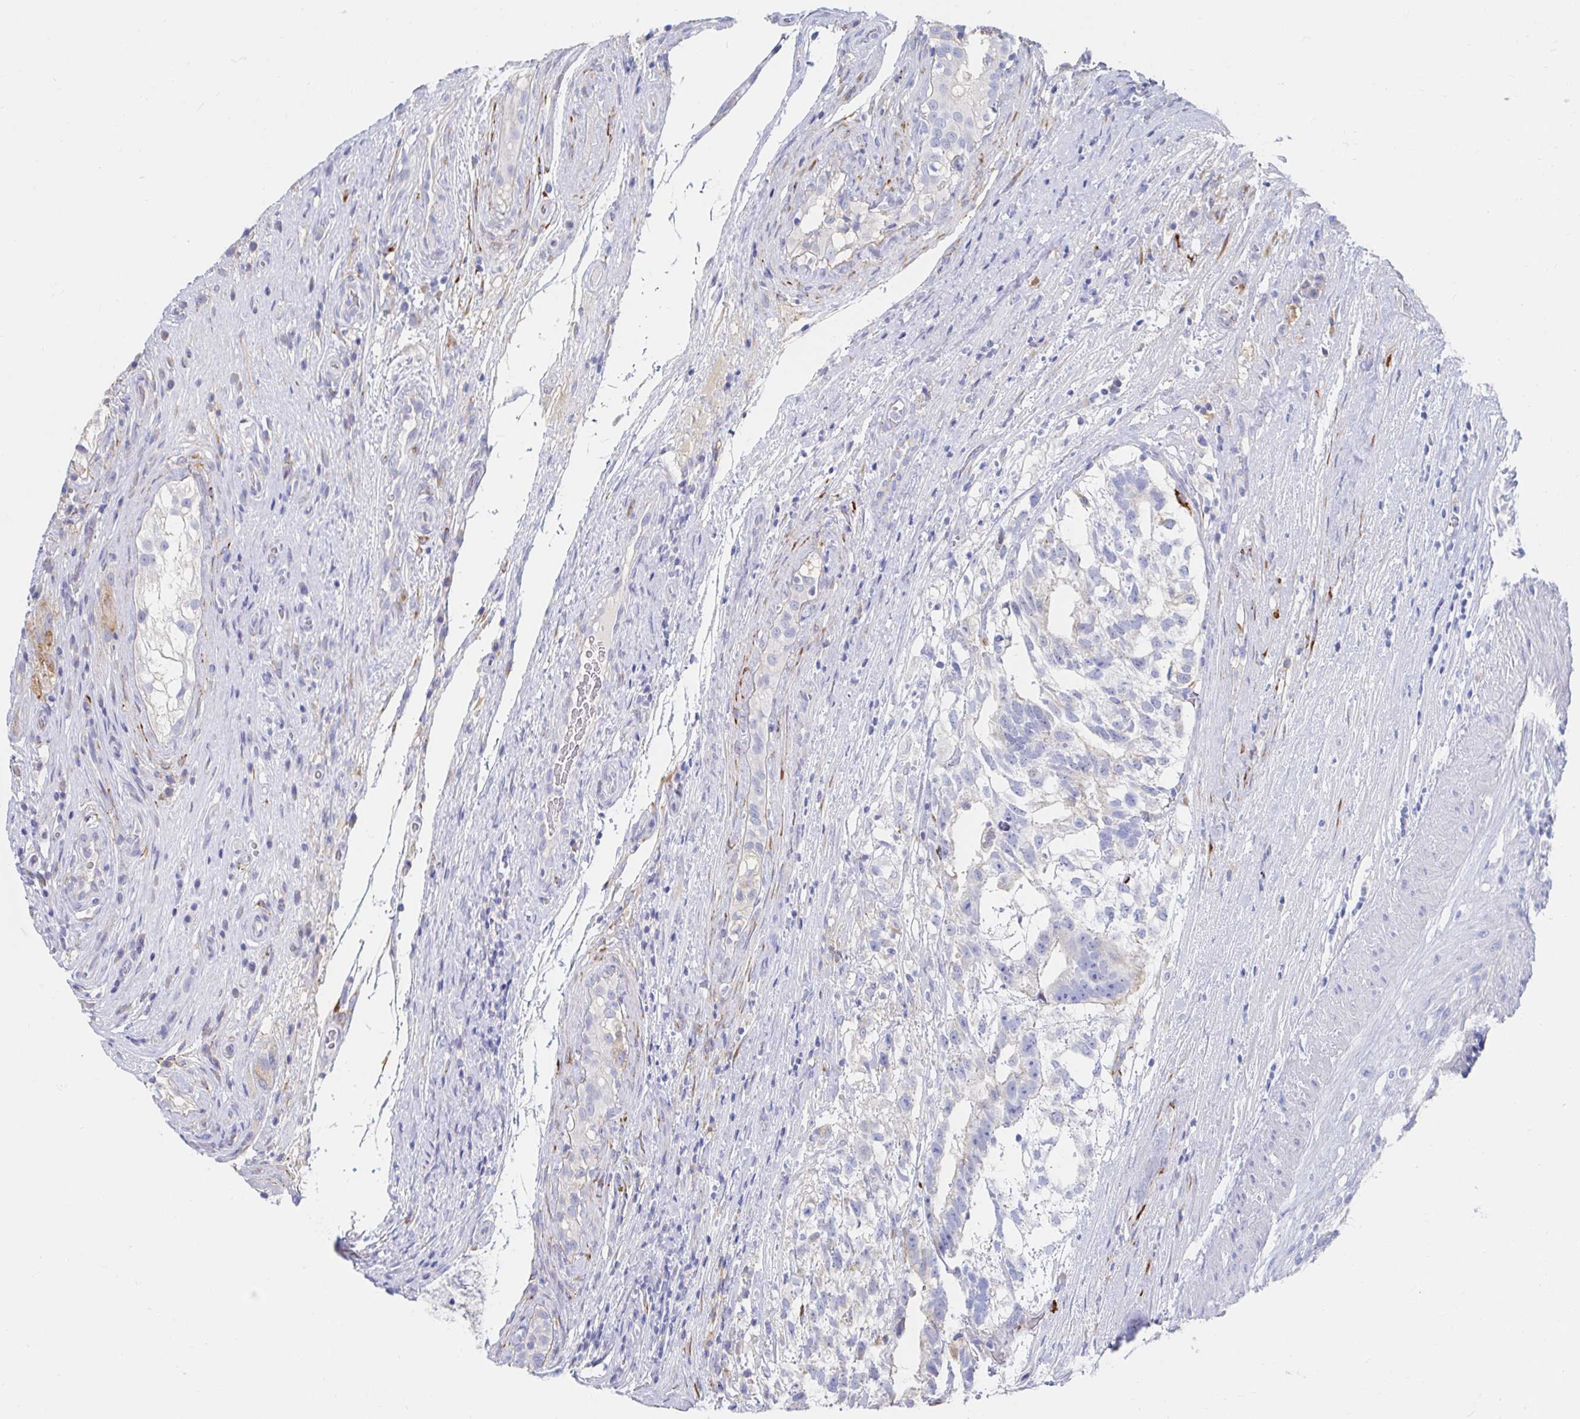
{"staining": {"intensity": "negative", "quantity": "none", "location": "none"}, "tissue": "testis cancer", "cell_type": "Tumor cells", "image_type": "cancer", "snomed": [{"axis": "morphology", "description": "Seminoma, NOS"}, {"axis": "morphology", "description": "Carcinoma, Embryonal, NOS"}, {"axis": "topography", "description": "Testis"}], "caption": "This is a image of immunohistochemistry (IHC) staining of seminoma (testis), which shows no staining in tumor cells.", "gene": "LAMC3", "patient": {"sex": "male", "age": 41}}